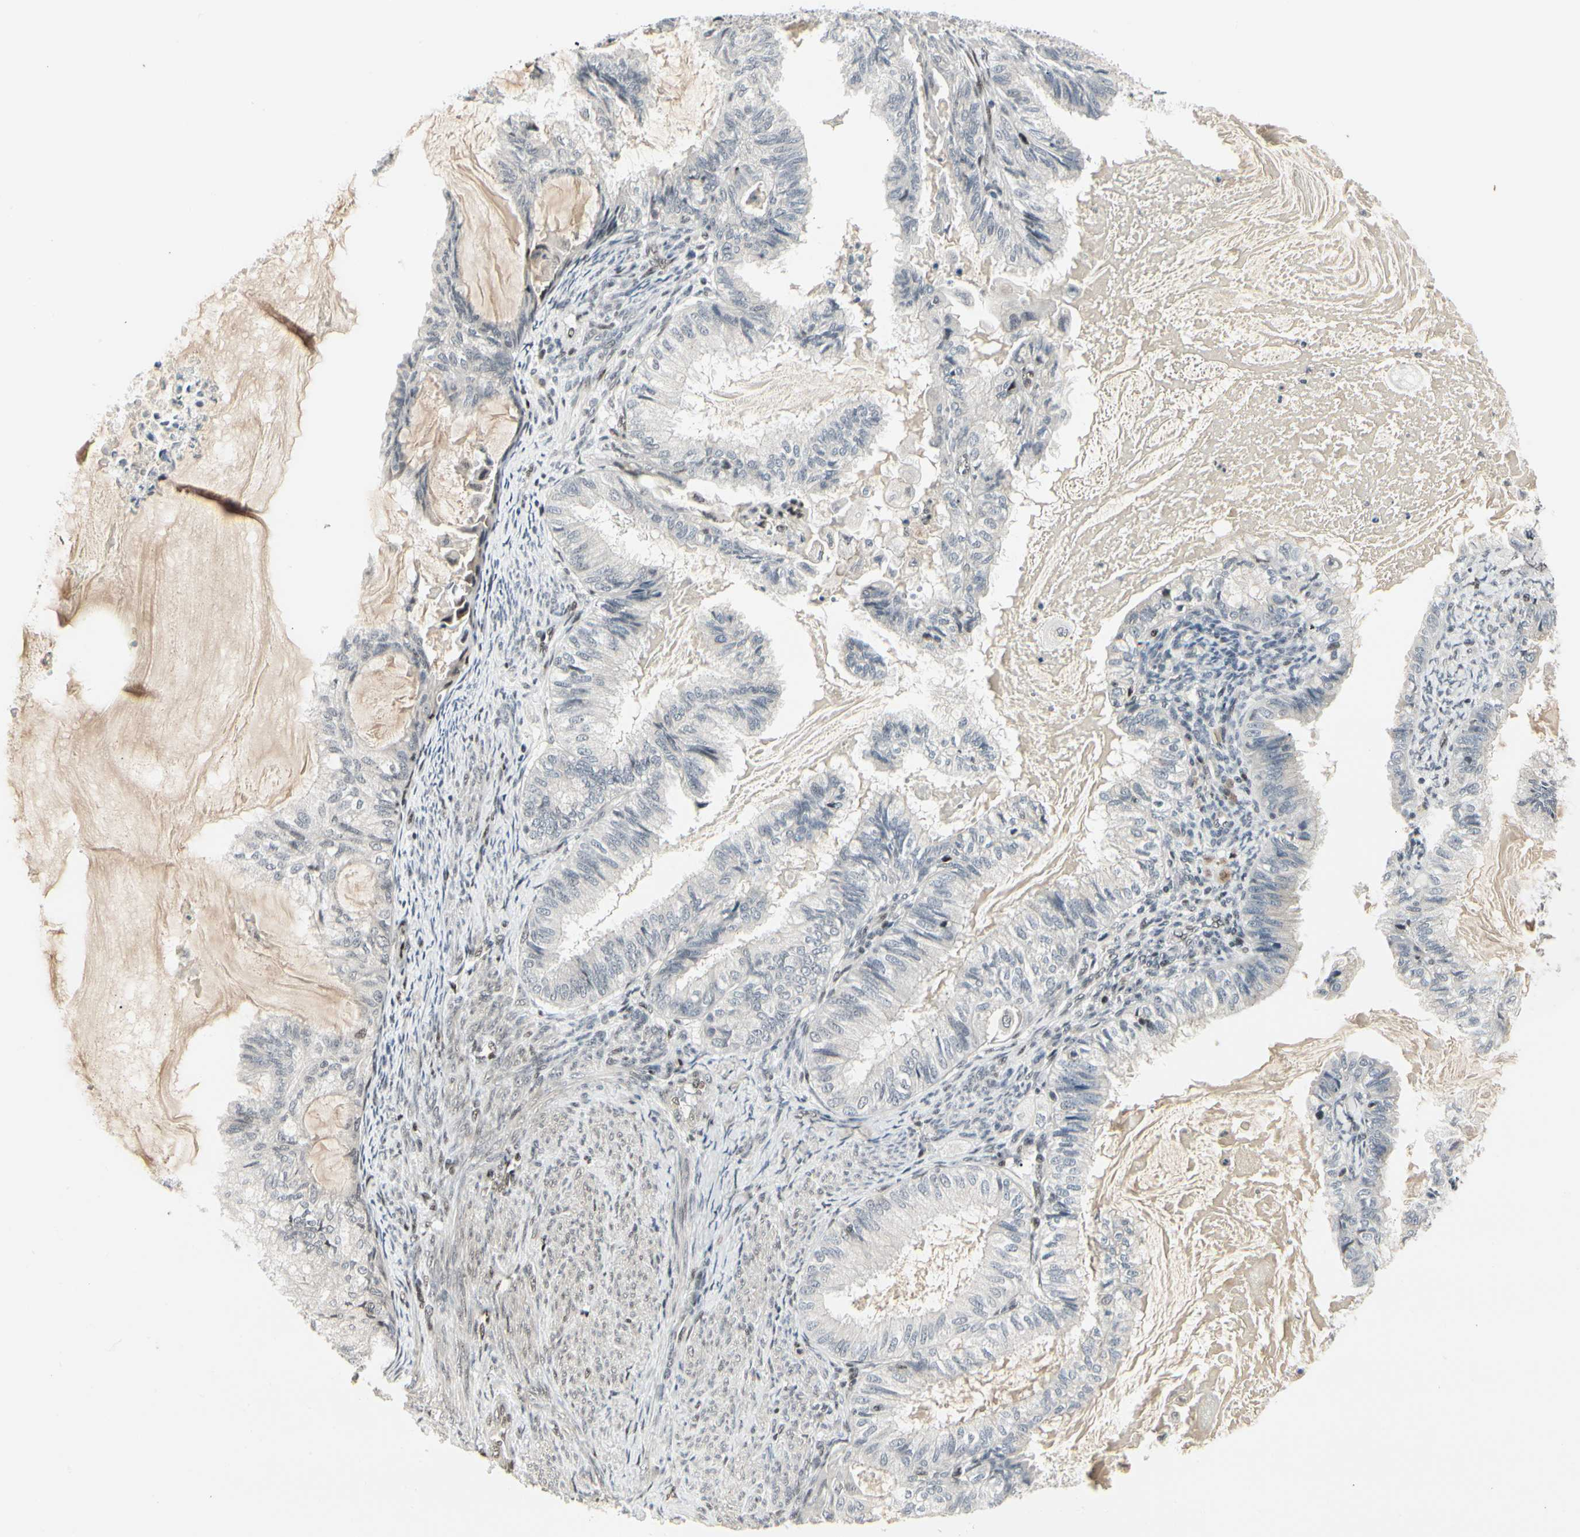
{"staining": {"intensity": "negative", "quantity": "none", "location": "none"}, "tissue": "cervical cancer", "cell_type": "Tumor cells", "image_type": "cancer", "snomed": [{"axis": "morphology", "description": "Normal tissue, NOS"}, {"axis": "morphology", "description": "Adenocarcinoma, NOS"}, {"axis": "topography", "description": "Cervix"}, {"axis": "topography", "description": "Endometrium"}], "caption": "Photomicrograph shows no significant protein staining in tumor cells of cervical cancer.", "gene": "FOXJ2", "patient": {"sex": "female", "age": 86}}